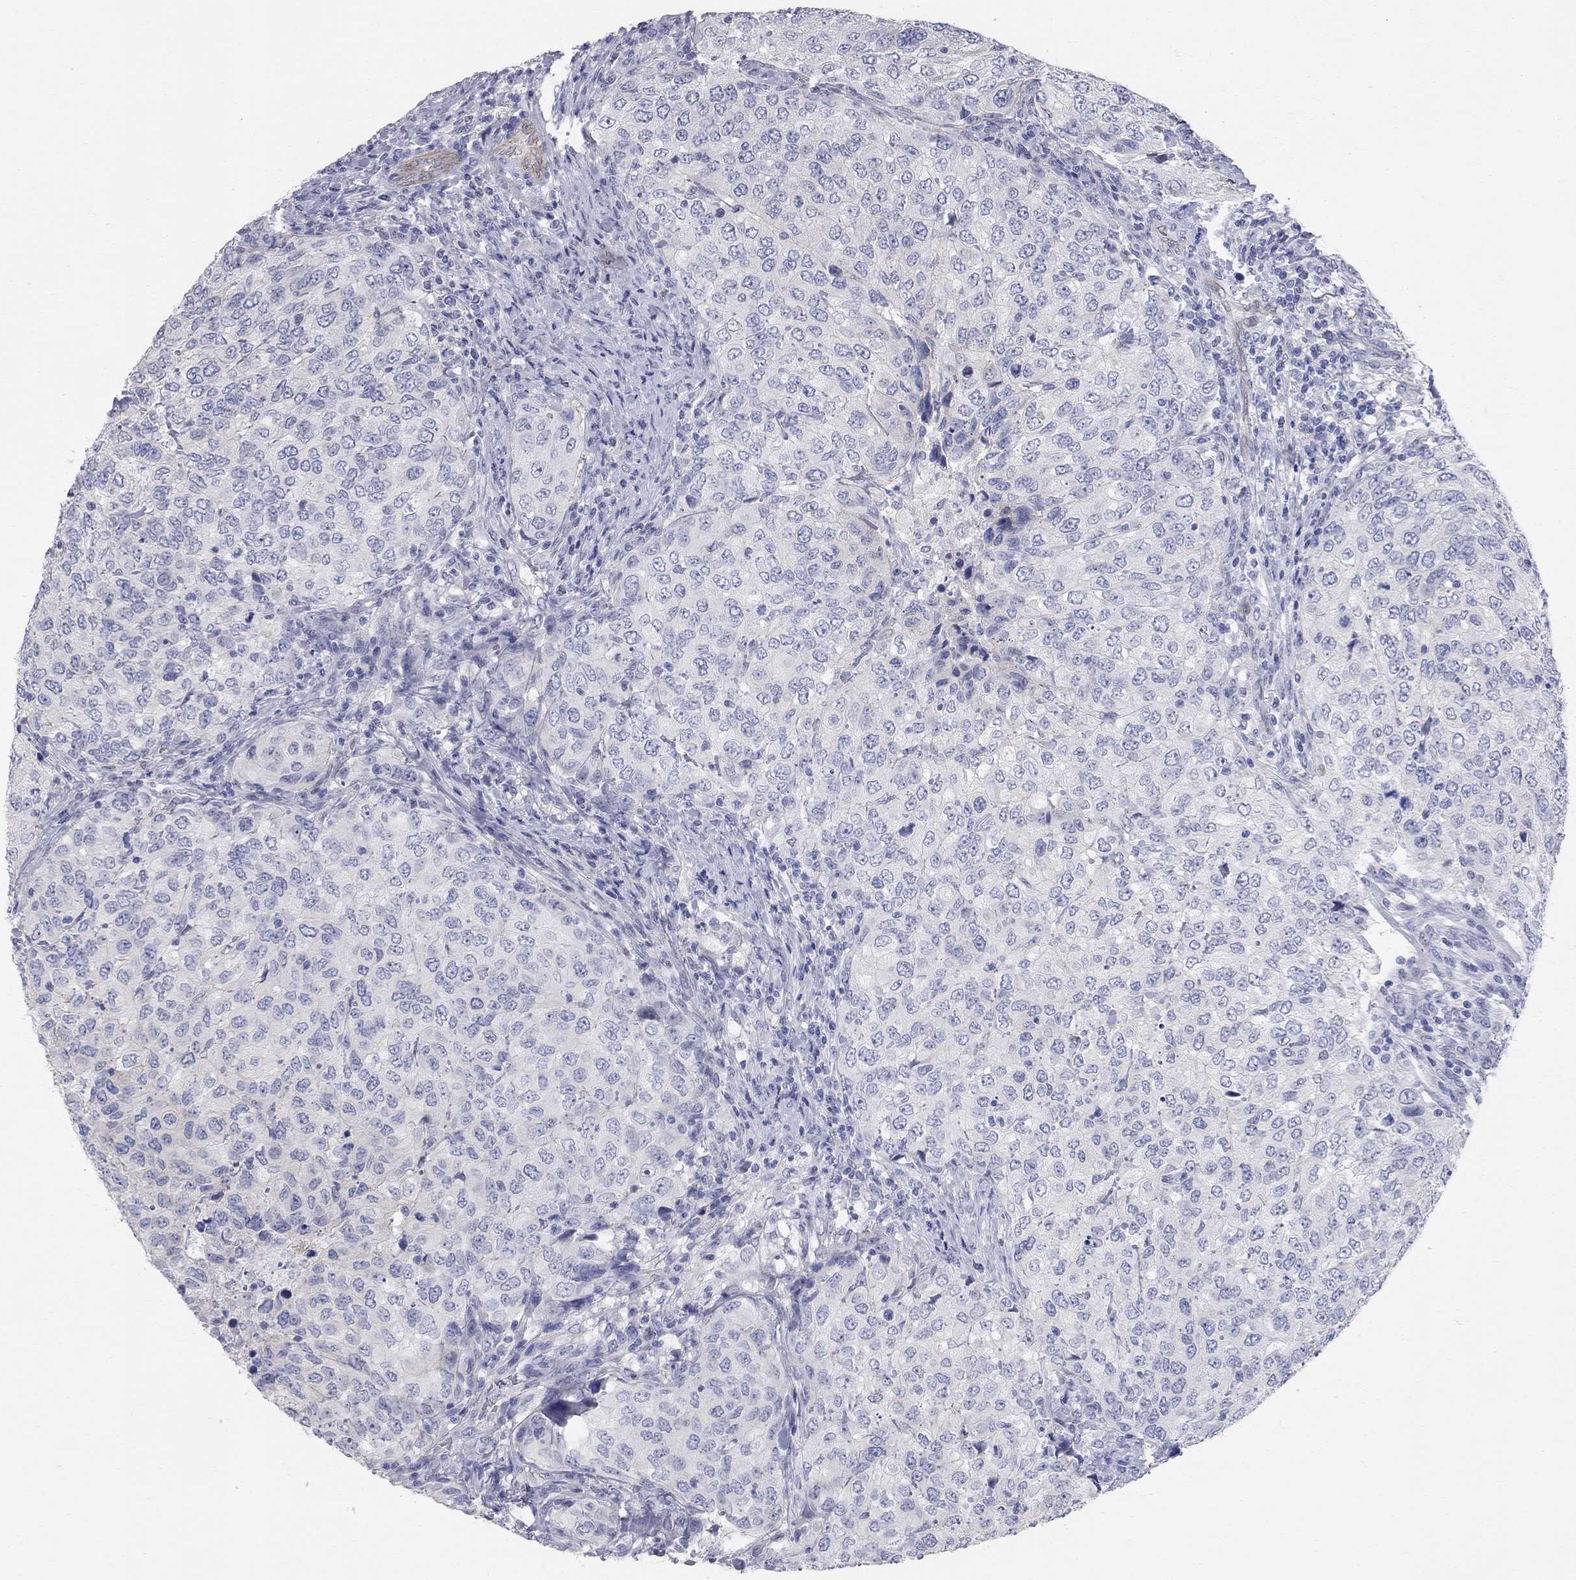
{"staining": {"intensity": "negative", "quantity": "none", "location": "none"}, "tissue": "urothelial cancer", "cell_type": "Tumor cells", "image_type": "cancer", "snomed": [{"axis": "morphology", "description": "Urothelial carcinoma, High grade"}, {"axis": "topography", "description": "Urinary bladder"}], "caption": "A photomicrograph of high-grade urothelial carcinoma stained for a protein exhibits no brown staining in tumor cells.", "gene": "AOX1", "patient": {"sex": "female", "age": 78}}